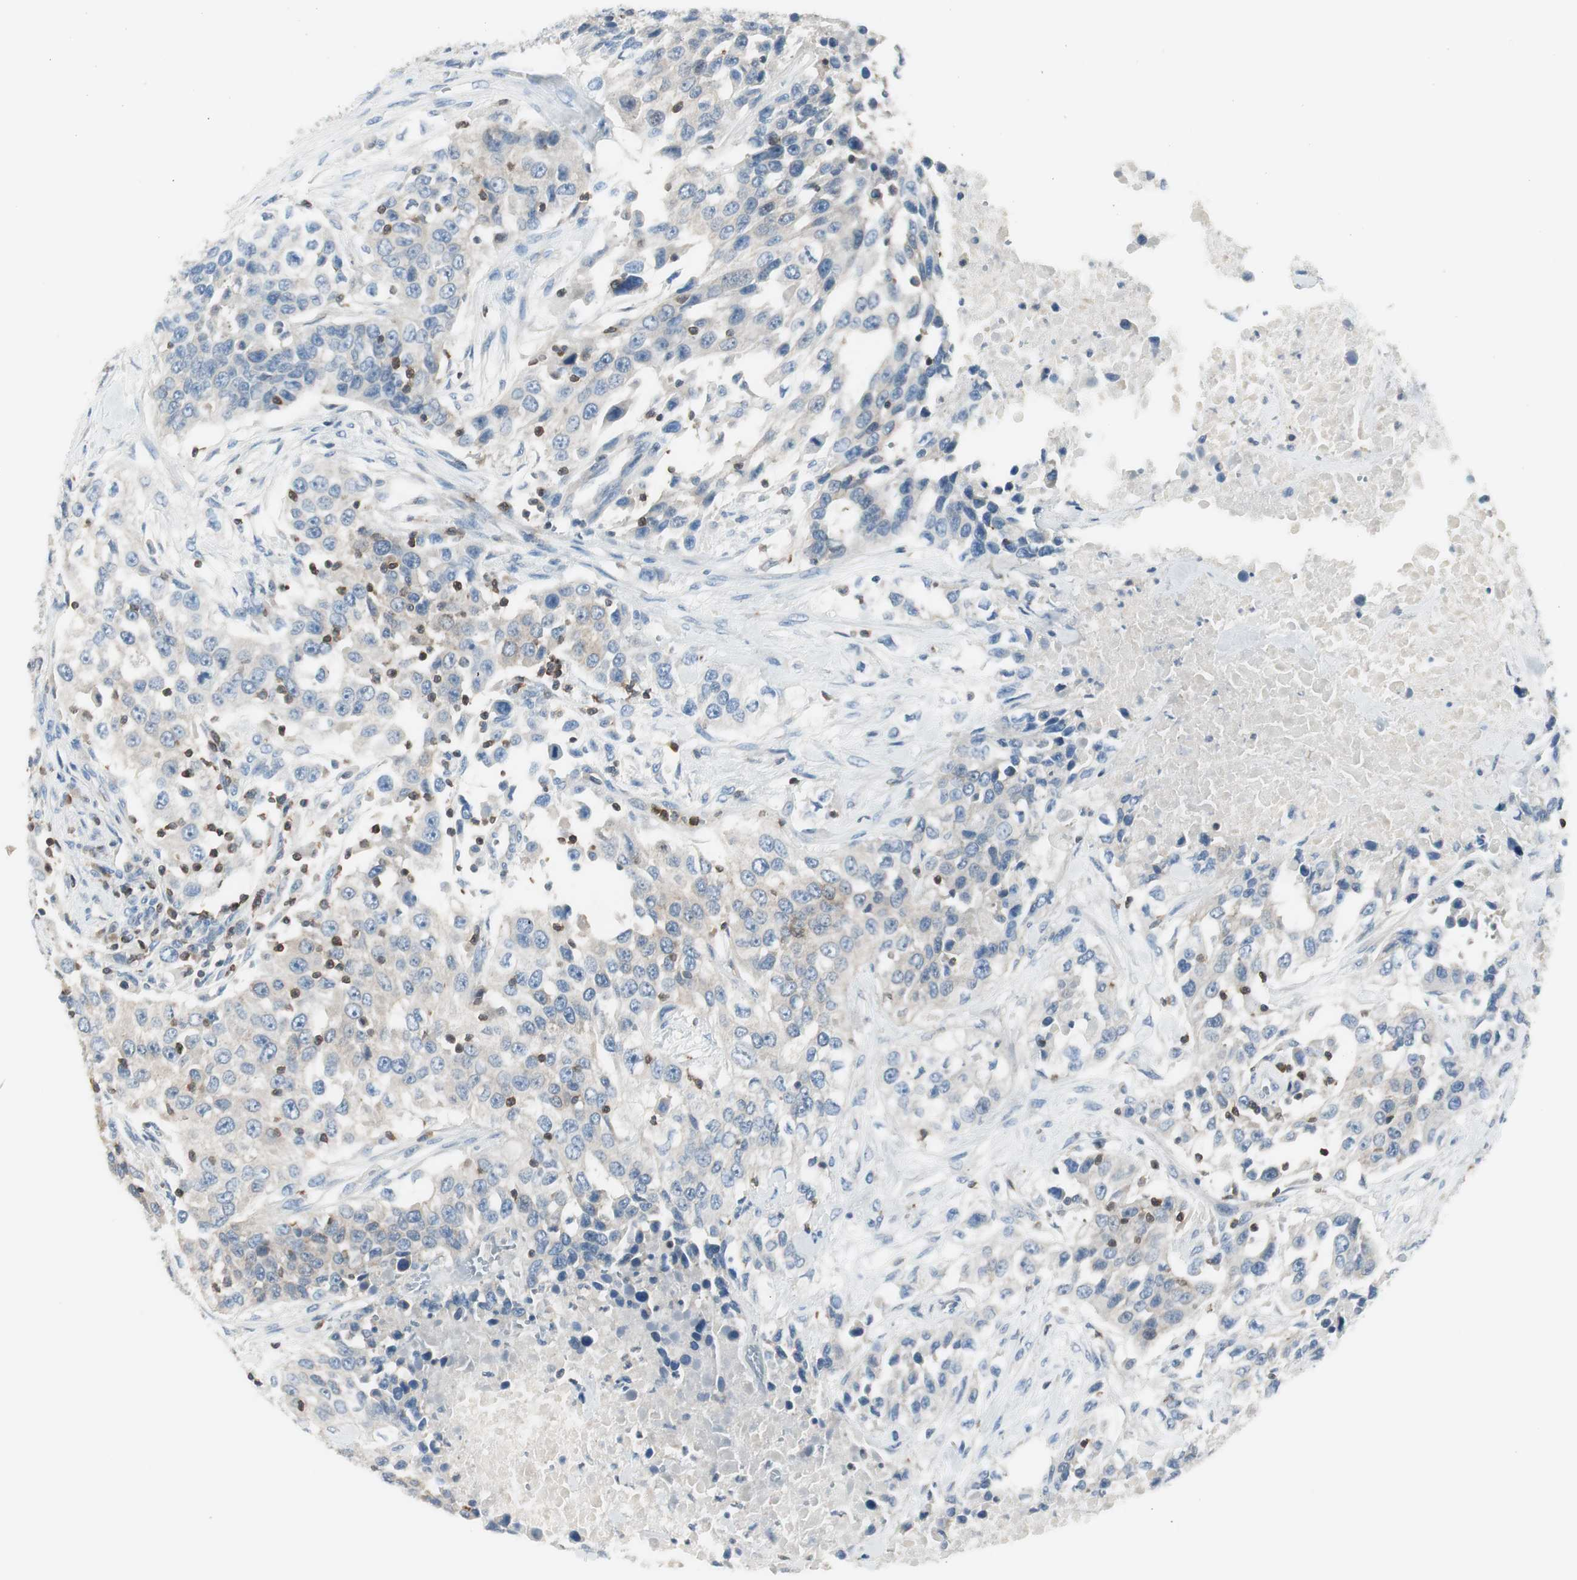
{"staining": {"intensity": "weak", "quantity": "<25%", "location": "cytoplasmic/membranous"}, "tissue": "urothelial cancer", "cell_type": "Tumor cells", "image_type": "cancer", "snomed": [{"axis": "morphology", "description": "Urothelial carcinoma, High grade"}, {"axis": "topography", "description": "Urinary bladder"}], "caption": "Immunohistochemistry (IHC) of human urothelial cancer demonstrates no positivity in tumor cells.", "gene": "SLC9A3R1", "patient": {"sex": "female", "age": 80}}